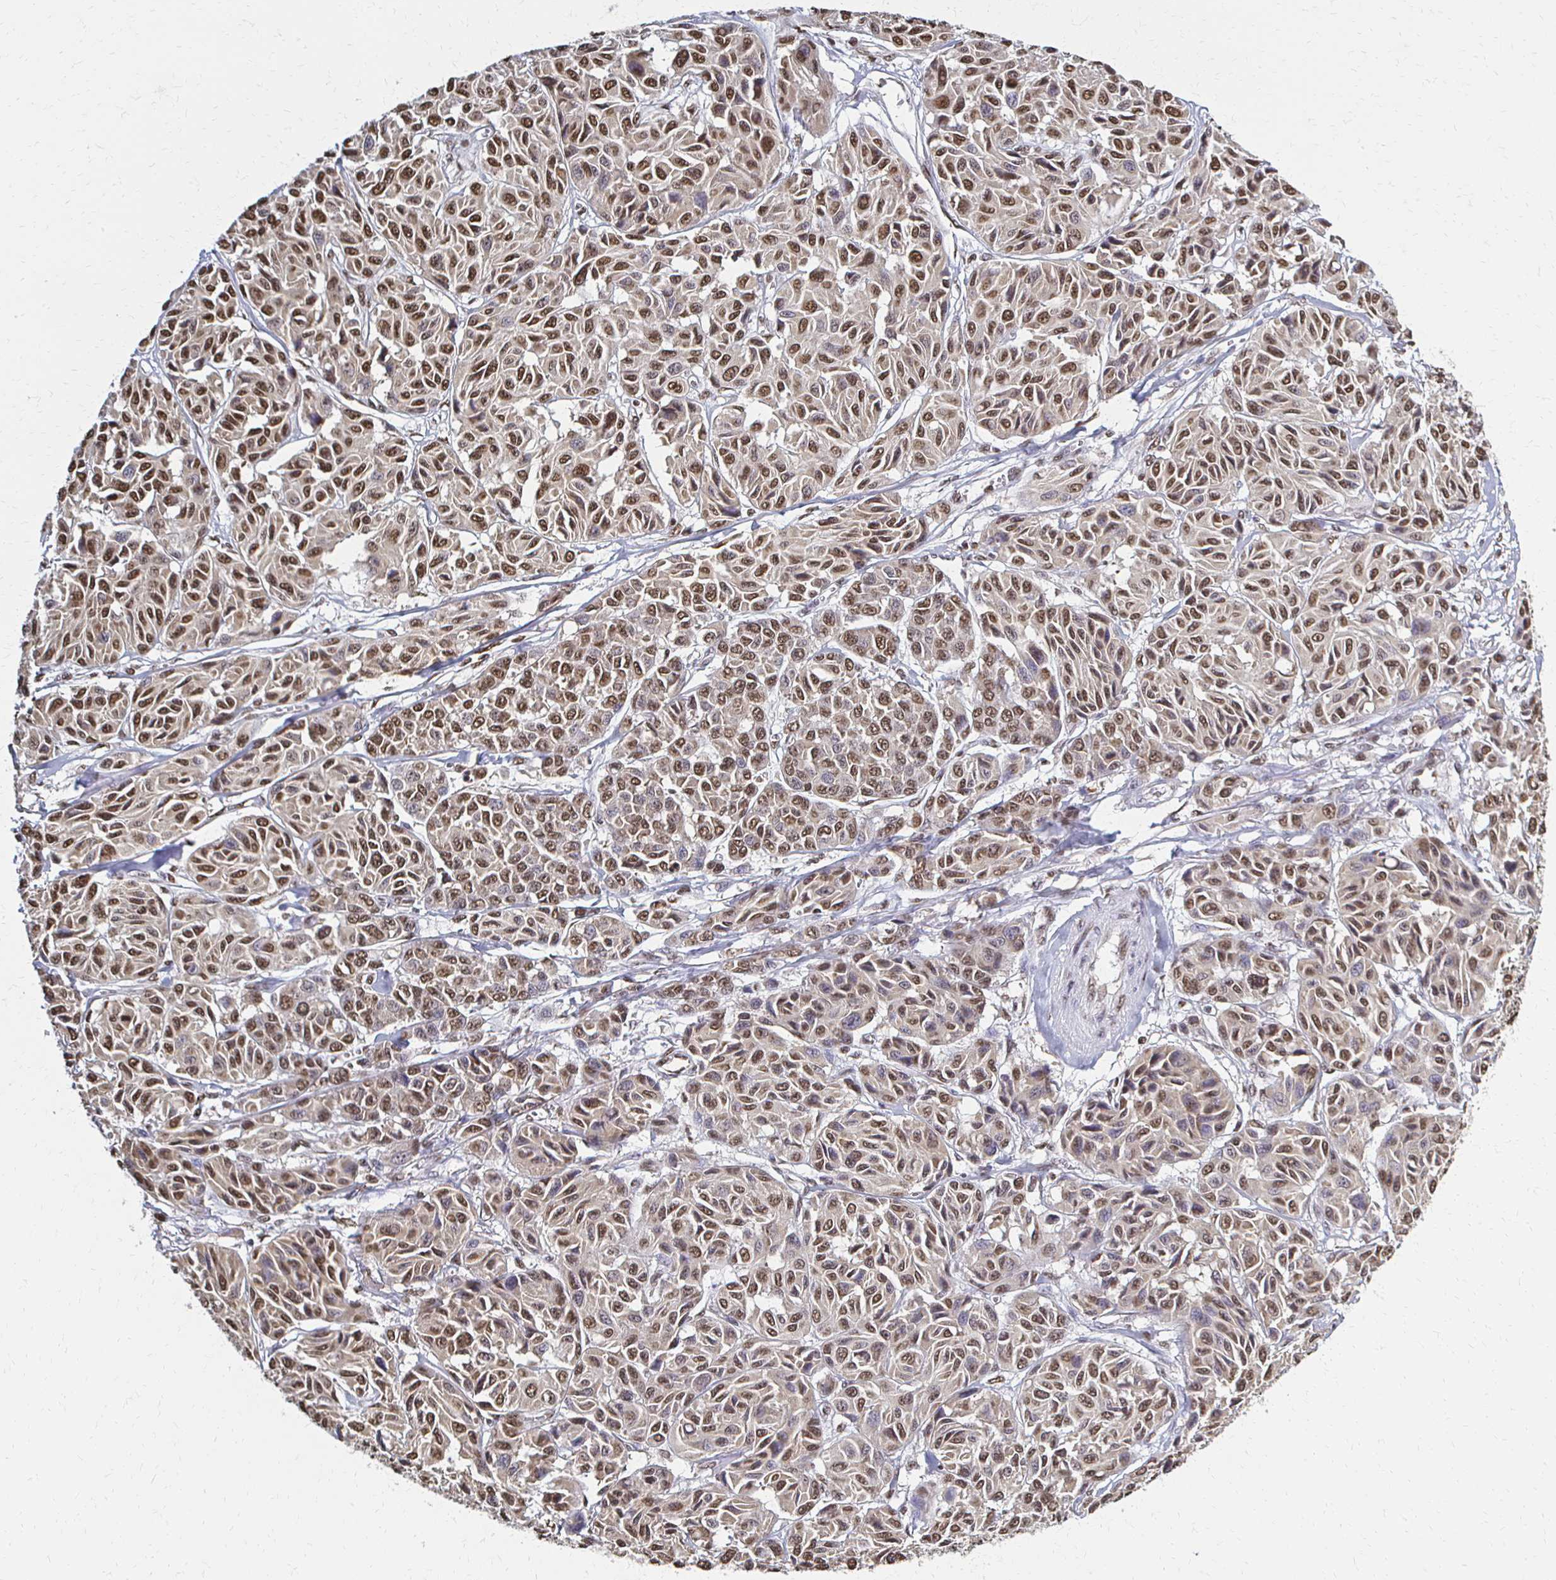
{"staining": {"intensity": "moderate", "quantity": ">75%", "location": "nuclear"}, "tissue": "melanoma", "cell_type": "Tumor cells", "image_type": "cancer", "snomed": [{"axis": "morphology", "description": "Malignant melanoma, NOS"}, {"axis": "topography", "description": "Skin"}], "caption": "Melanoma was stained to show a protein in brown. There is medium levels of moderate nuclear positivity in approximately >75% of tumor cells. Using DAB (3,3'-diaminobenzidine) (brown) and hematoxylin (blue) stains, captured at high magnification using brightfield microscopy.", "gene": "HOXA9", "patient": {"sex": "female", "age": 66}}